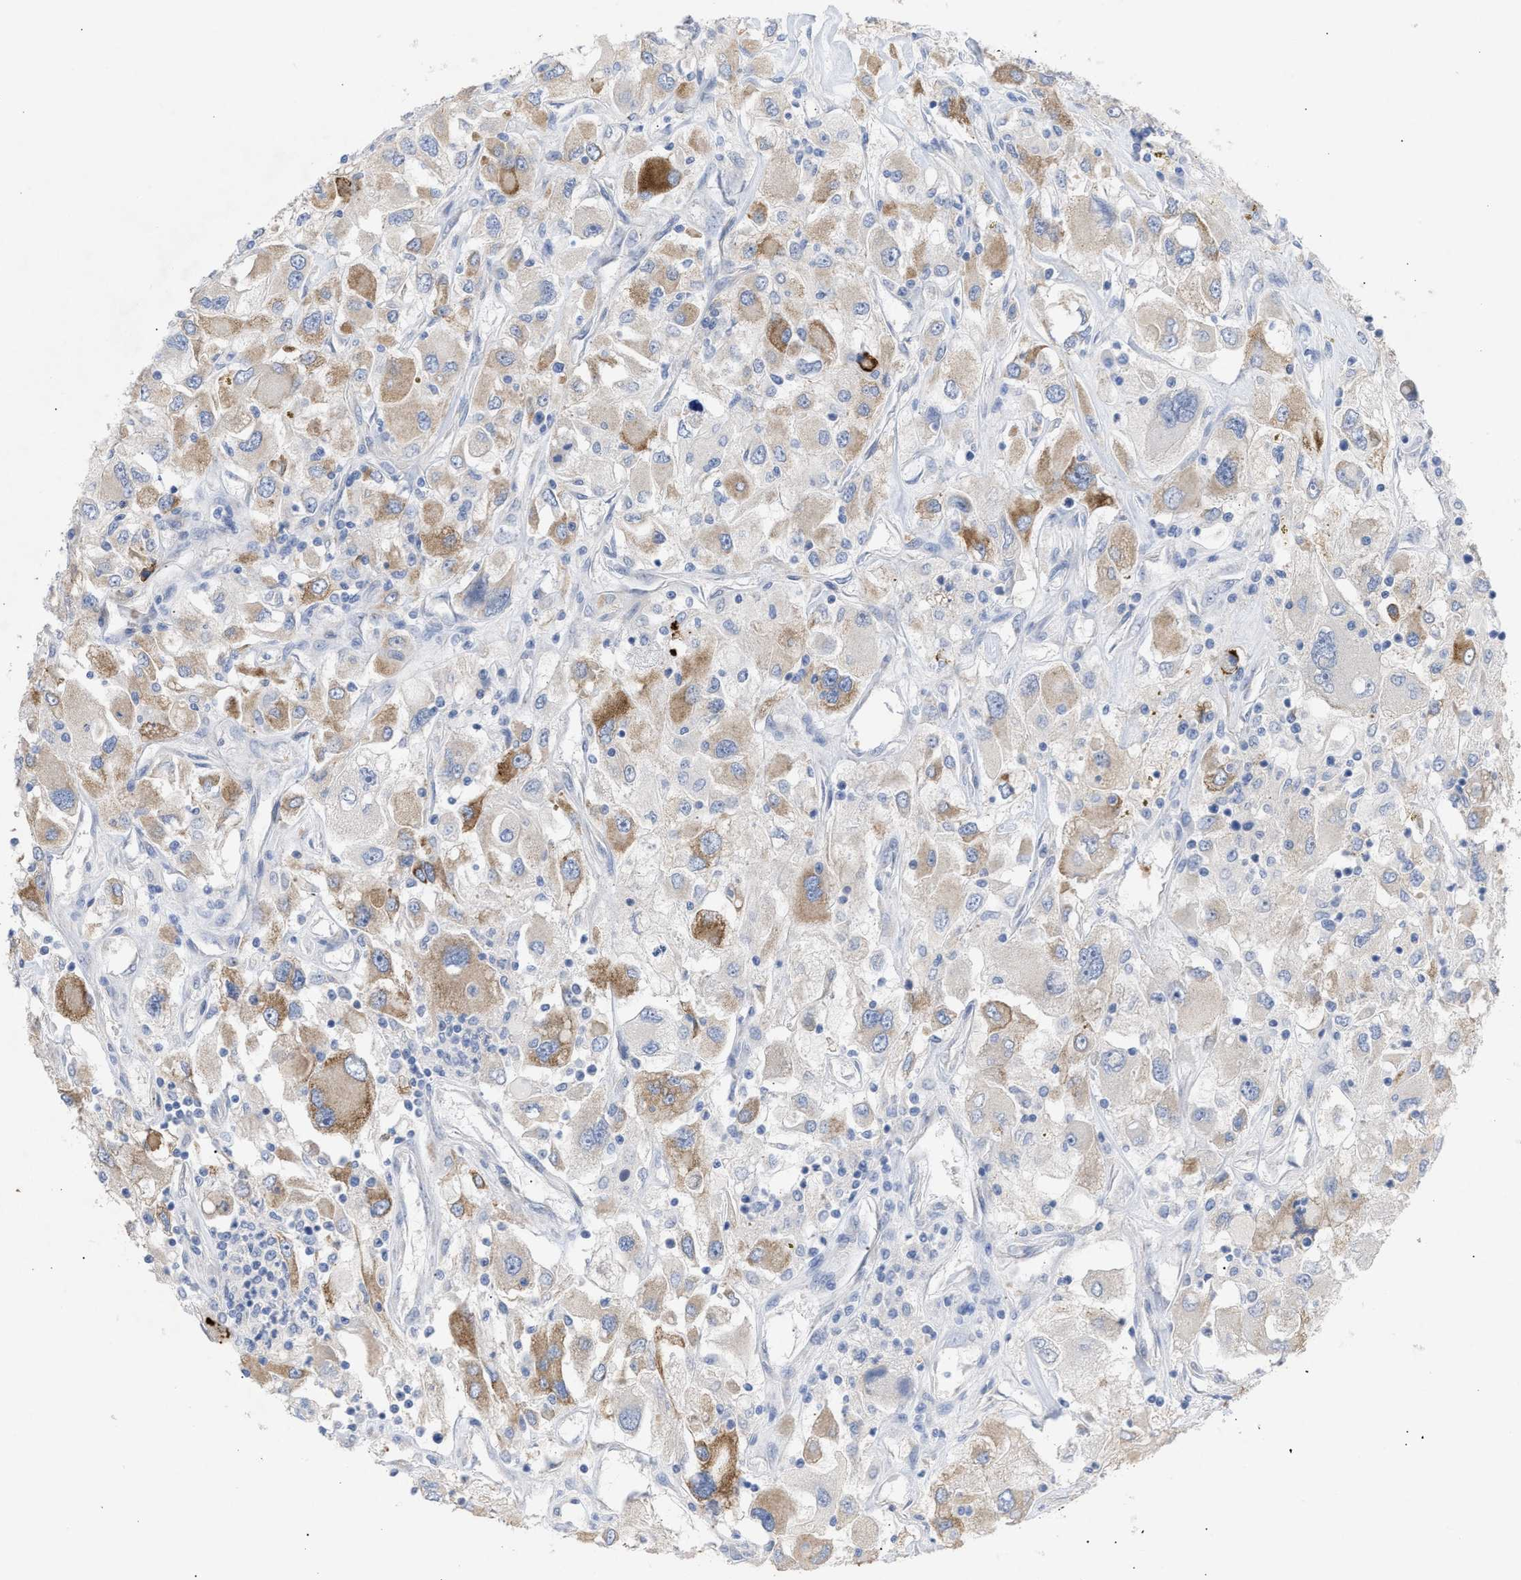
{"staining": {"intensity": "moderate", "quantity": "25%-75%", "location": "cytoplasmic/membranous"}, "tissue": "renal cancer", "cell_type": "Tumor cells", "image_type": "cancer", "snomed": [{"axis": "morphology", "description": "Adenocarcinoma, NOS"}, {"axis": "topography", "description": "Kidney"}], "caption": "Renal cancer tissue exhibits moderate cytoplasmic/membranous positivity in approximately 25%-75% of tumor cells", "gene": "SELENOM", "patient": {"sex": "female", "age": 52}}